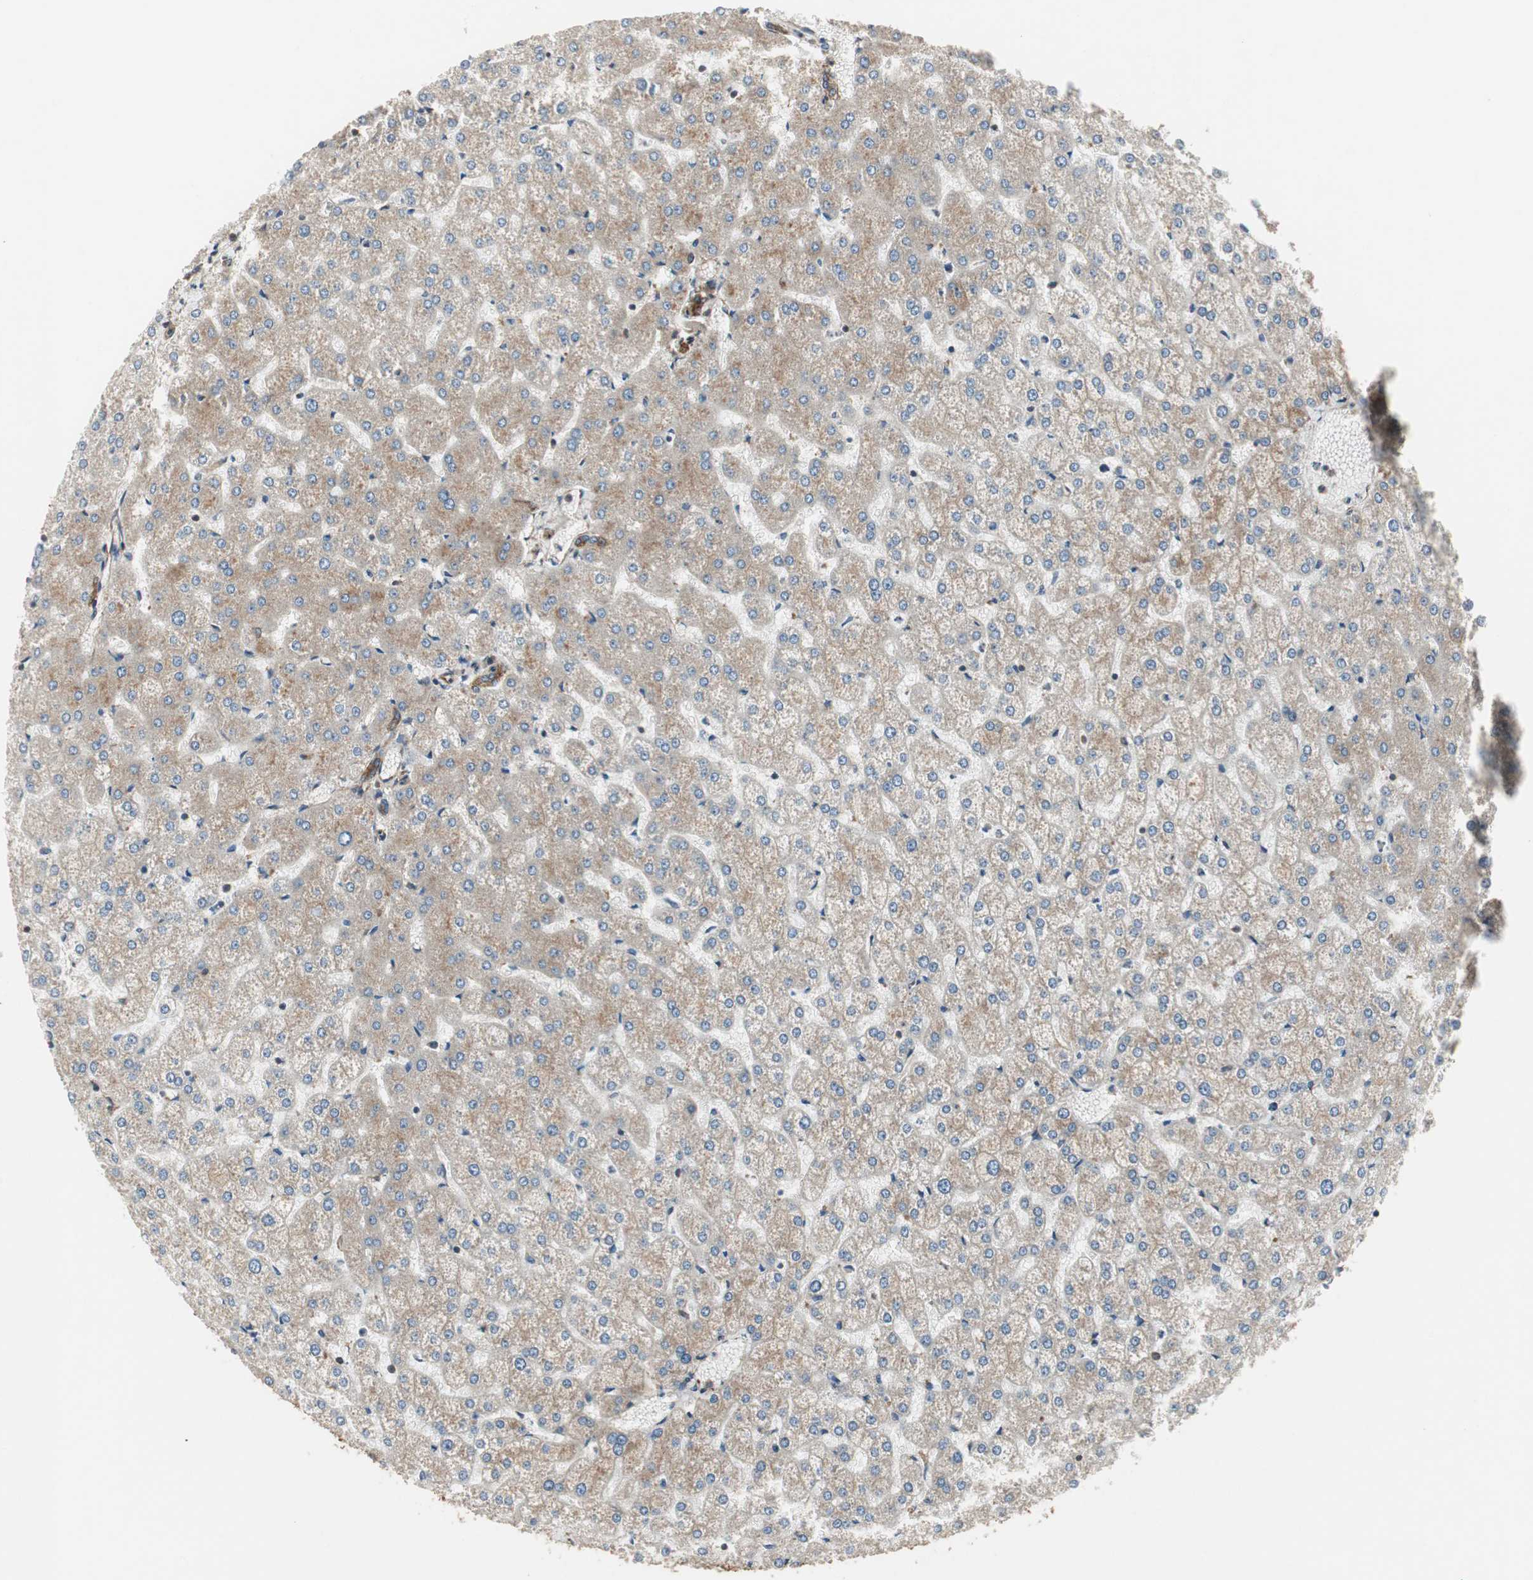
{"staining": {"intensity": "strong", "quantity": ">75%", "location": "cytoplasmic/membranous"}, "tissue": "liver", "cell_type": "Cholangiocytes", "image_type": "normal", "snomed": [{"axis": "morphology", "description": "Normal tissue, NOS"}, {"axis": "topography", "description": "Liver"}], "caption": "A high-resolution micrograph shows IHC staining of unremarkable liver, which demonstrates strong cytoplasmic/membranous staining in about >75% of cholangiocytes.", "gene": "H6PD", "patient": {"sex": "female", "age": 32}}